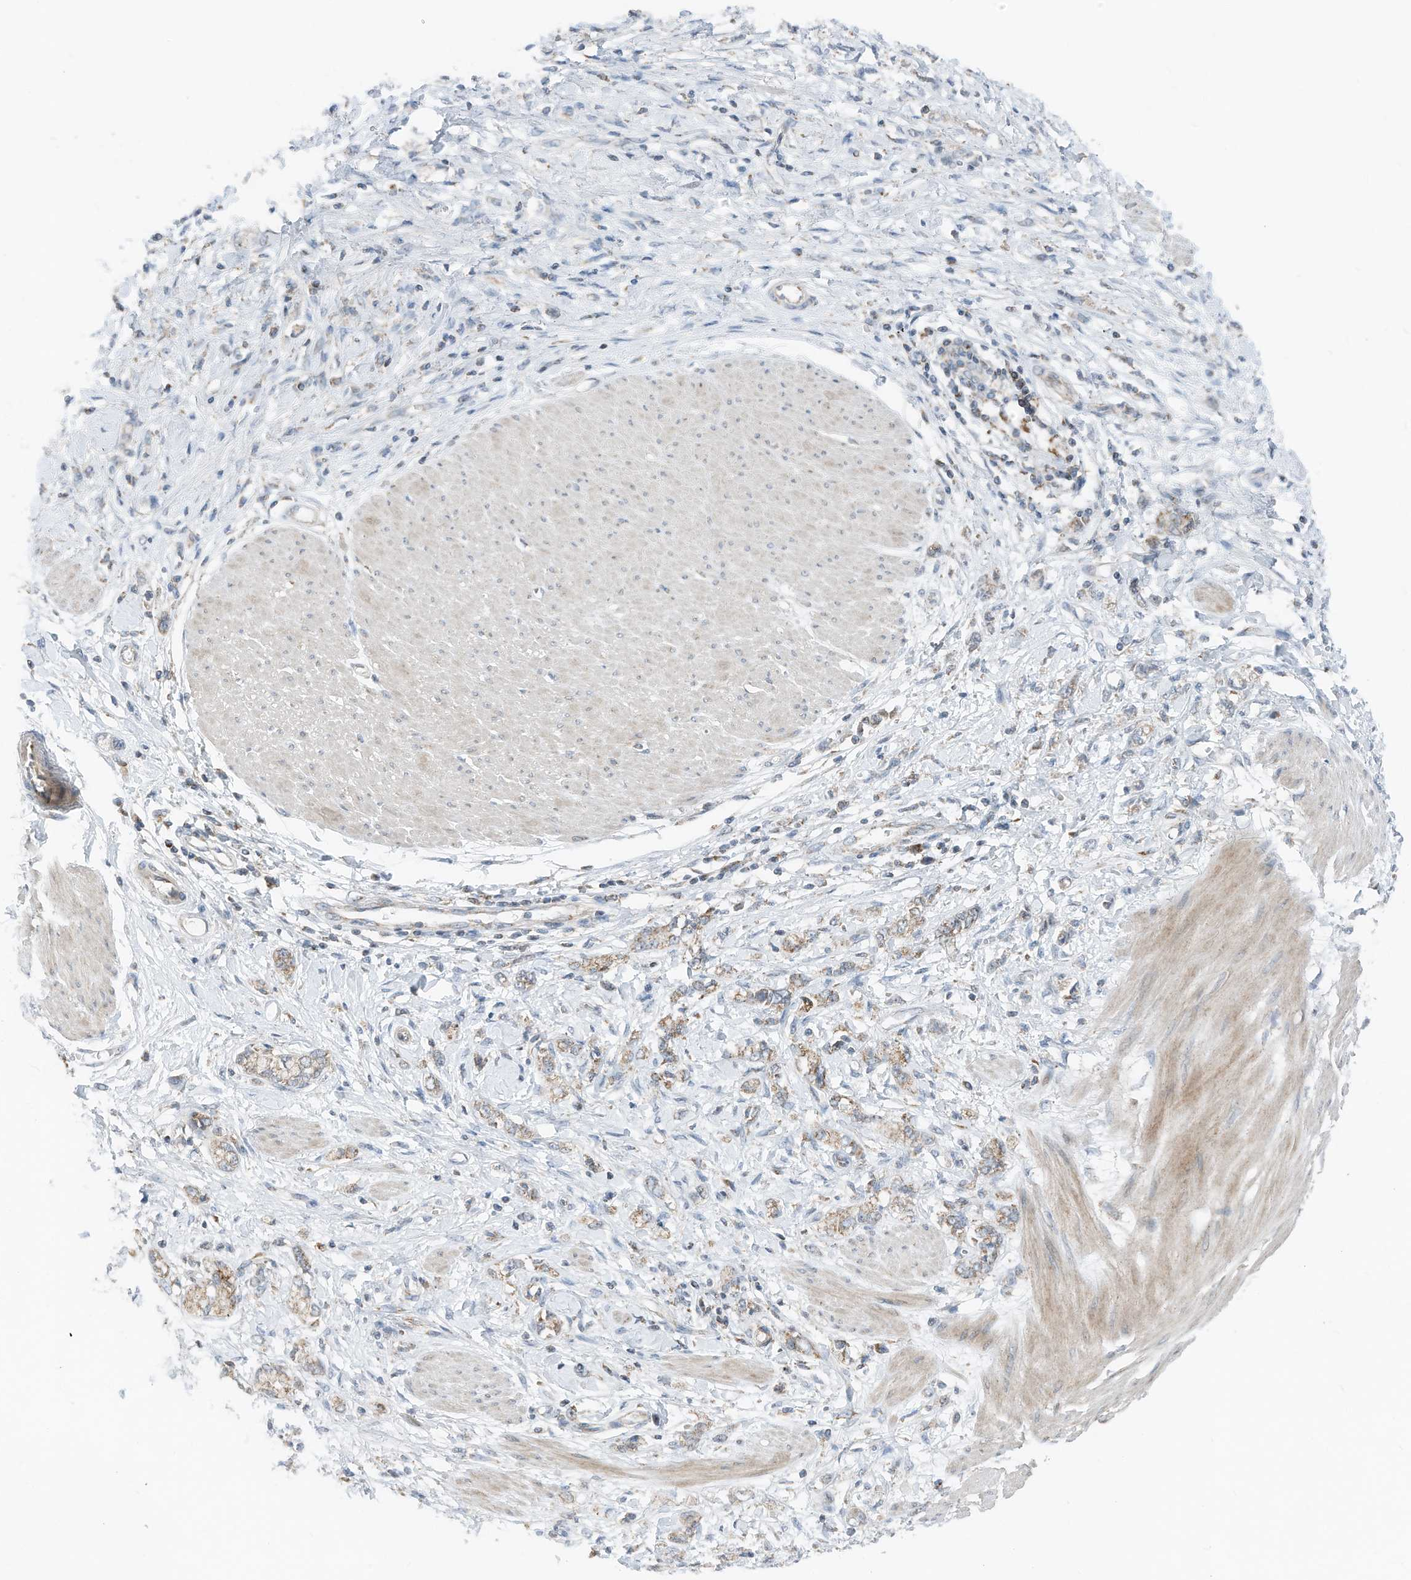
{"staining": {"intensity": "moderate", "quantity": ">75%", "location": "cytoplasmic/membranous"}, "tissue": "stomach cancer", "cell_type": "Tumor cells", "image_type": "cancer", "snomed": [{"axis": "morphology", "description": "Adenocarcinoma, NOS"}, {"axis": "topography", "description": "Stomach"}], "caption": "Human adenocarcinoma (stomach) stained with a protein marker demonstrates moderate staining in tumor cells.", "gene": "RMND1", "patient": {"sex": "female", "age": 76}}